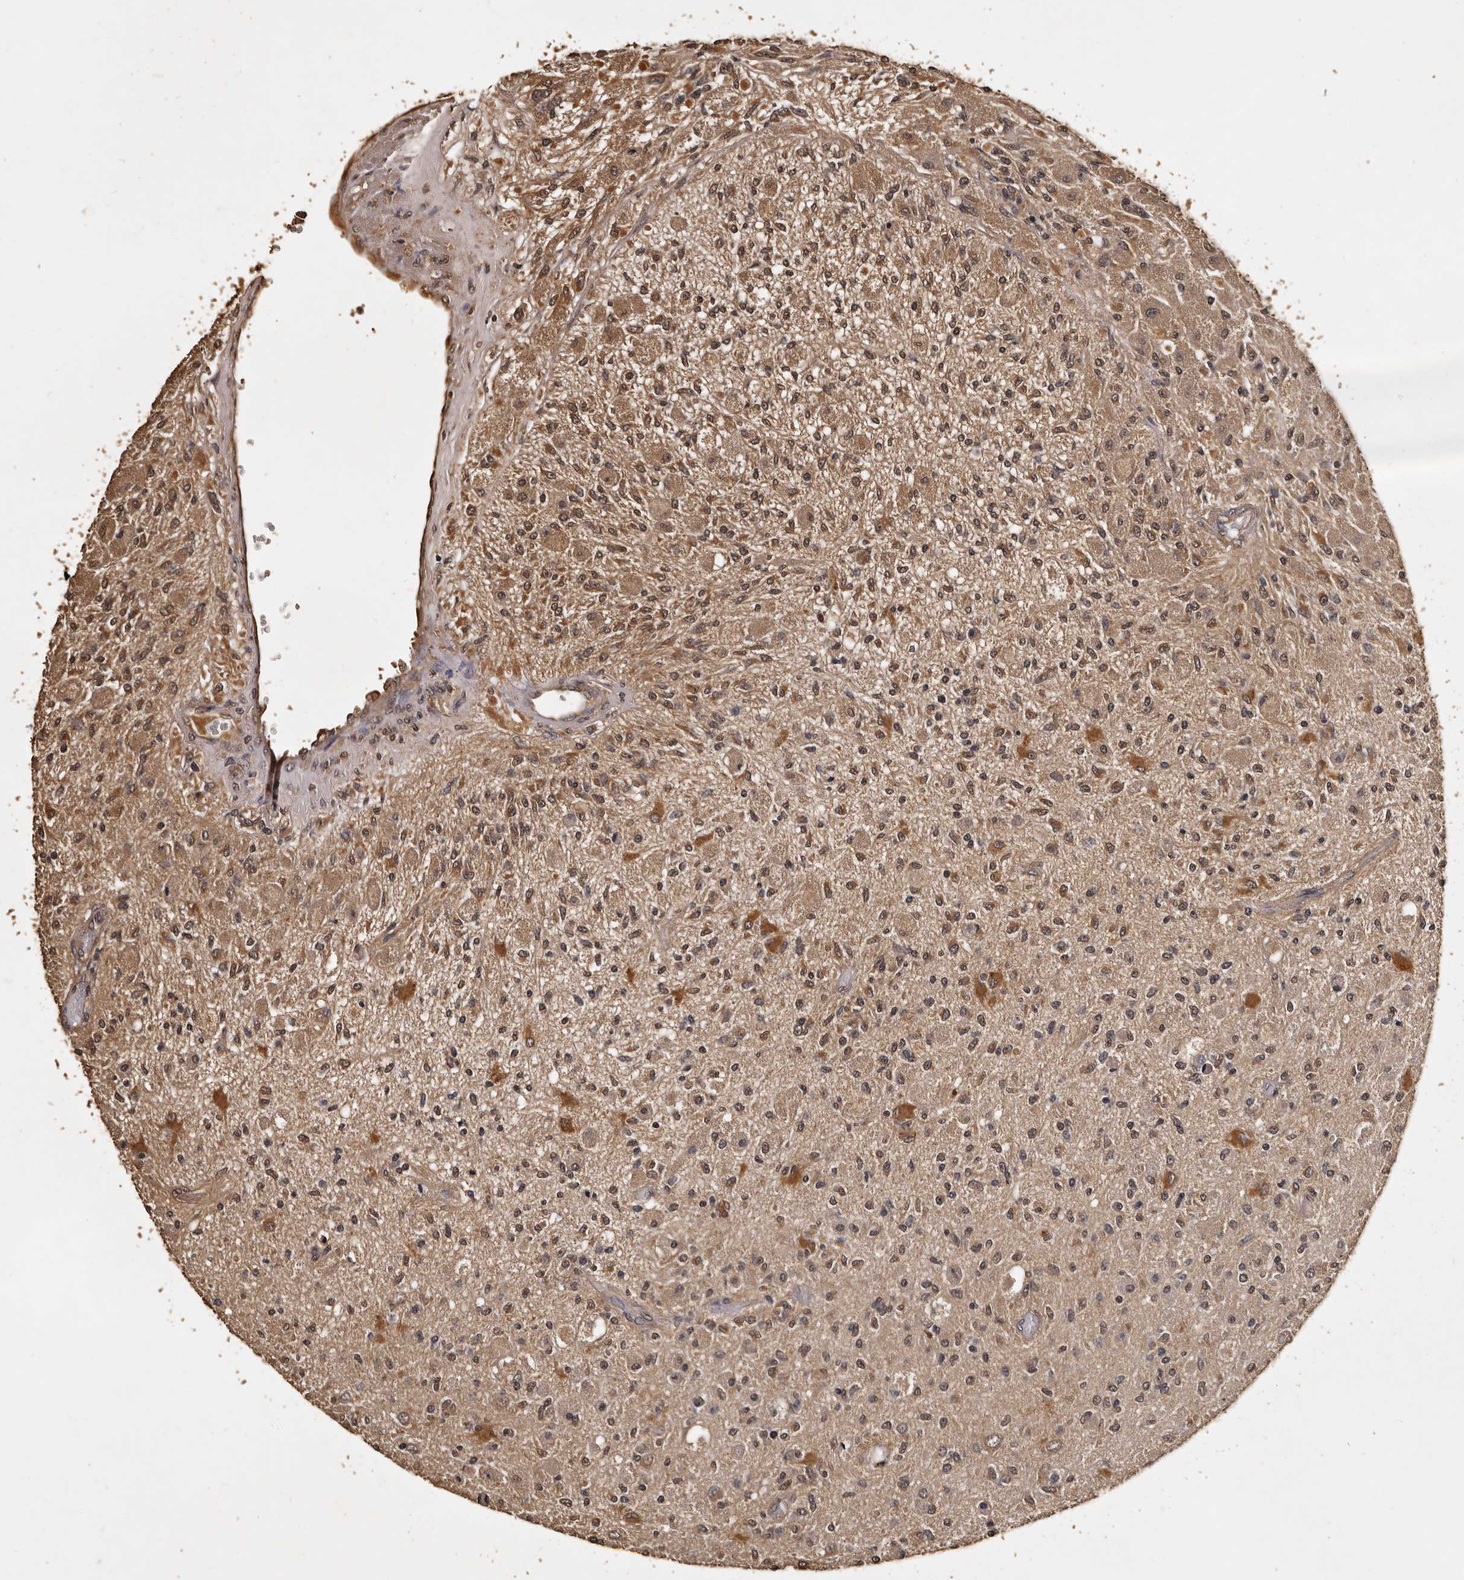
{"staining": {"intensity": "moderate", "quantity": "<25%", "location": "cytoplasmic/membranous,nuclear"}, "tissue": "glioma", "cell_type": "Tumor cells", "image_type": "cancer", "snomed": [{"axis": "morphology", "description": "Normal tissue, NOS"}, {"axis": "morphology", "description": "Glioma, malignant, High grade"}, {"axis": "topography", "description": "Cerebral cortex"}], "caption": "Protein analysis of malignant glioma (high-grade) tissue displays moderate cytoplasmic/membranous and nuclear expression in approximately <25% of tumor cells. Using DAB (brown) and hematoxylin (blue) stains, captured at high magnification using brightfield microscopy.", "gene": "PARS2", "patient": {"sex": "male", "age": 77}}